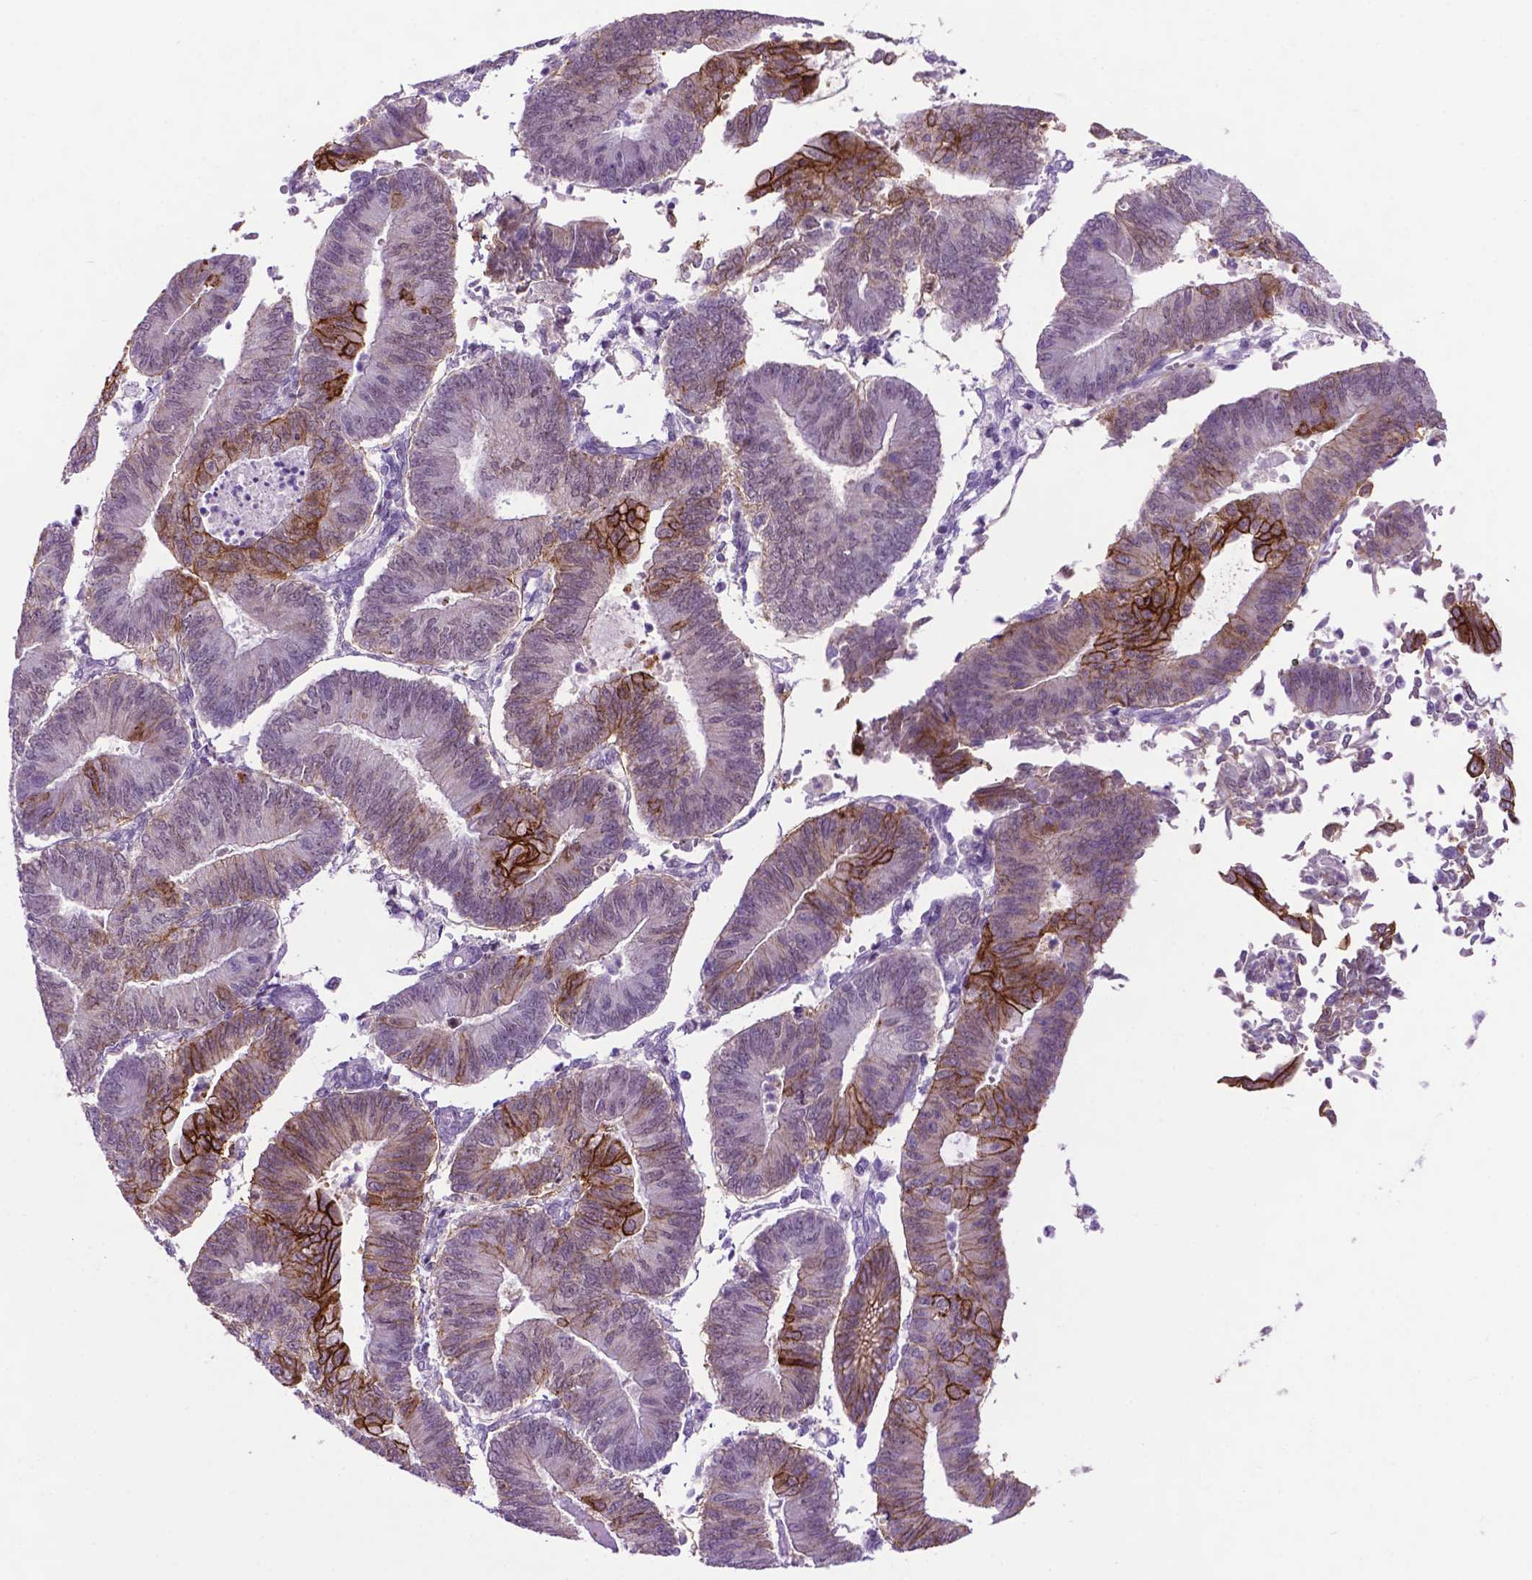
{"staining": {"intensity": "strong", "quantity": "<25%", "location": "cytoplasmic/membranous"}, "tissue": "endometrial cancer", "cell_type": "Tumor cells", "image_type": "cancer", "snomed": [{"axis": "morphology", "description": "Adenocarcinoma, NOS"}, {"axis": "topography", "description": "Endometrium"}], "caption": "Immunohistochemical staining of adenocarcinoma (endometrial) reveals strong cytoplasmic/membranous protein positivity in approximately <25% of tumor cells.", "gene": "TACSTD2", "patient": {"sex": "female", "age": 65}}